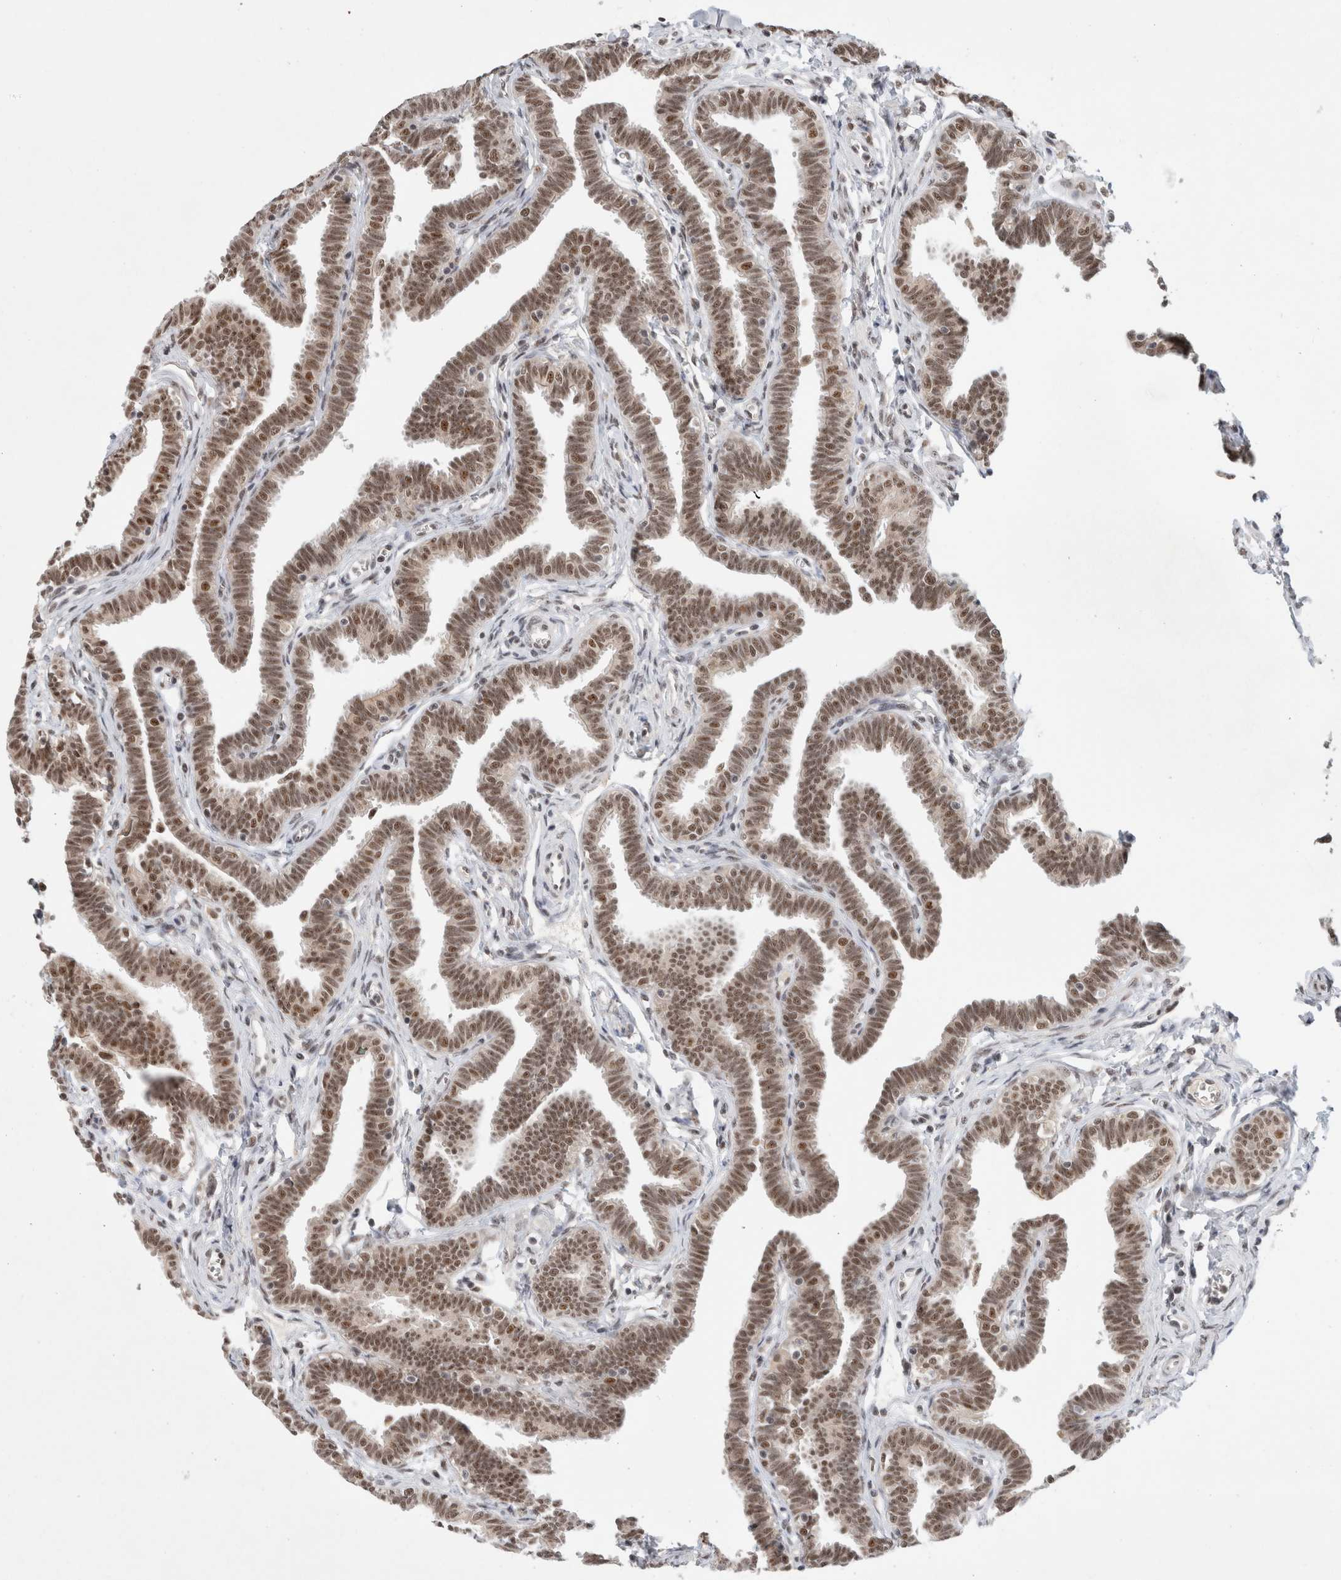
{"staining": {"intensity": "moderate", "quantity": ">75%", "location": "nuclear"}, "tissue": "fallopian tube", "cell_type": "Glandular cells", "image_type": "normal", "snomed": [{"axis": "morphology", "description": "Normal tissue, NOS"}, {"axis": "topography", "description": "Fallopian tube"}, {"axis": "topography", "description": "Ovary"}], "caption": "Immunohistochemistry (DAB (3,3'-diaminobenzidine)) staining of unremarkable fallopian tube displays moderate nuclear protein positivity in approximately >75% of glandular cells. Using DAB (3,3'-diaminobenzidine) (brown) and hematoxylin (blue) stains, captured at high magnification using brightfield microscopy.", "gene": "NCAPG2", "patient": {"sex": "female", "age": 23}}